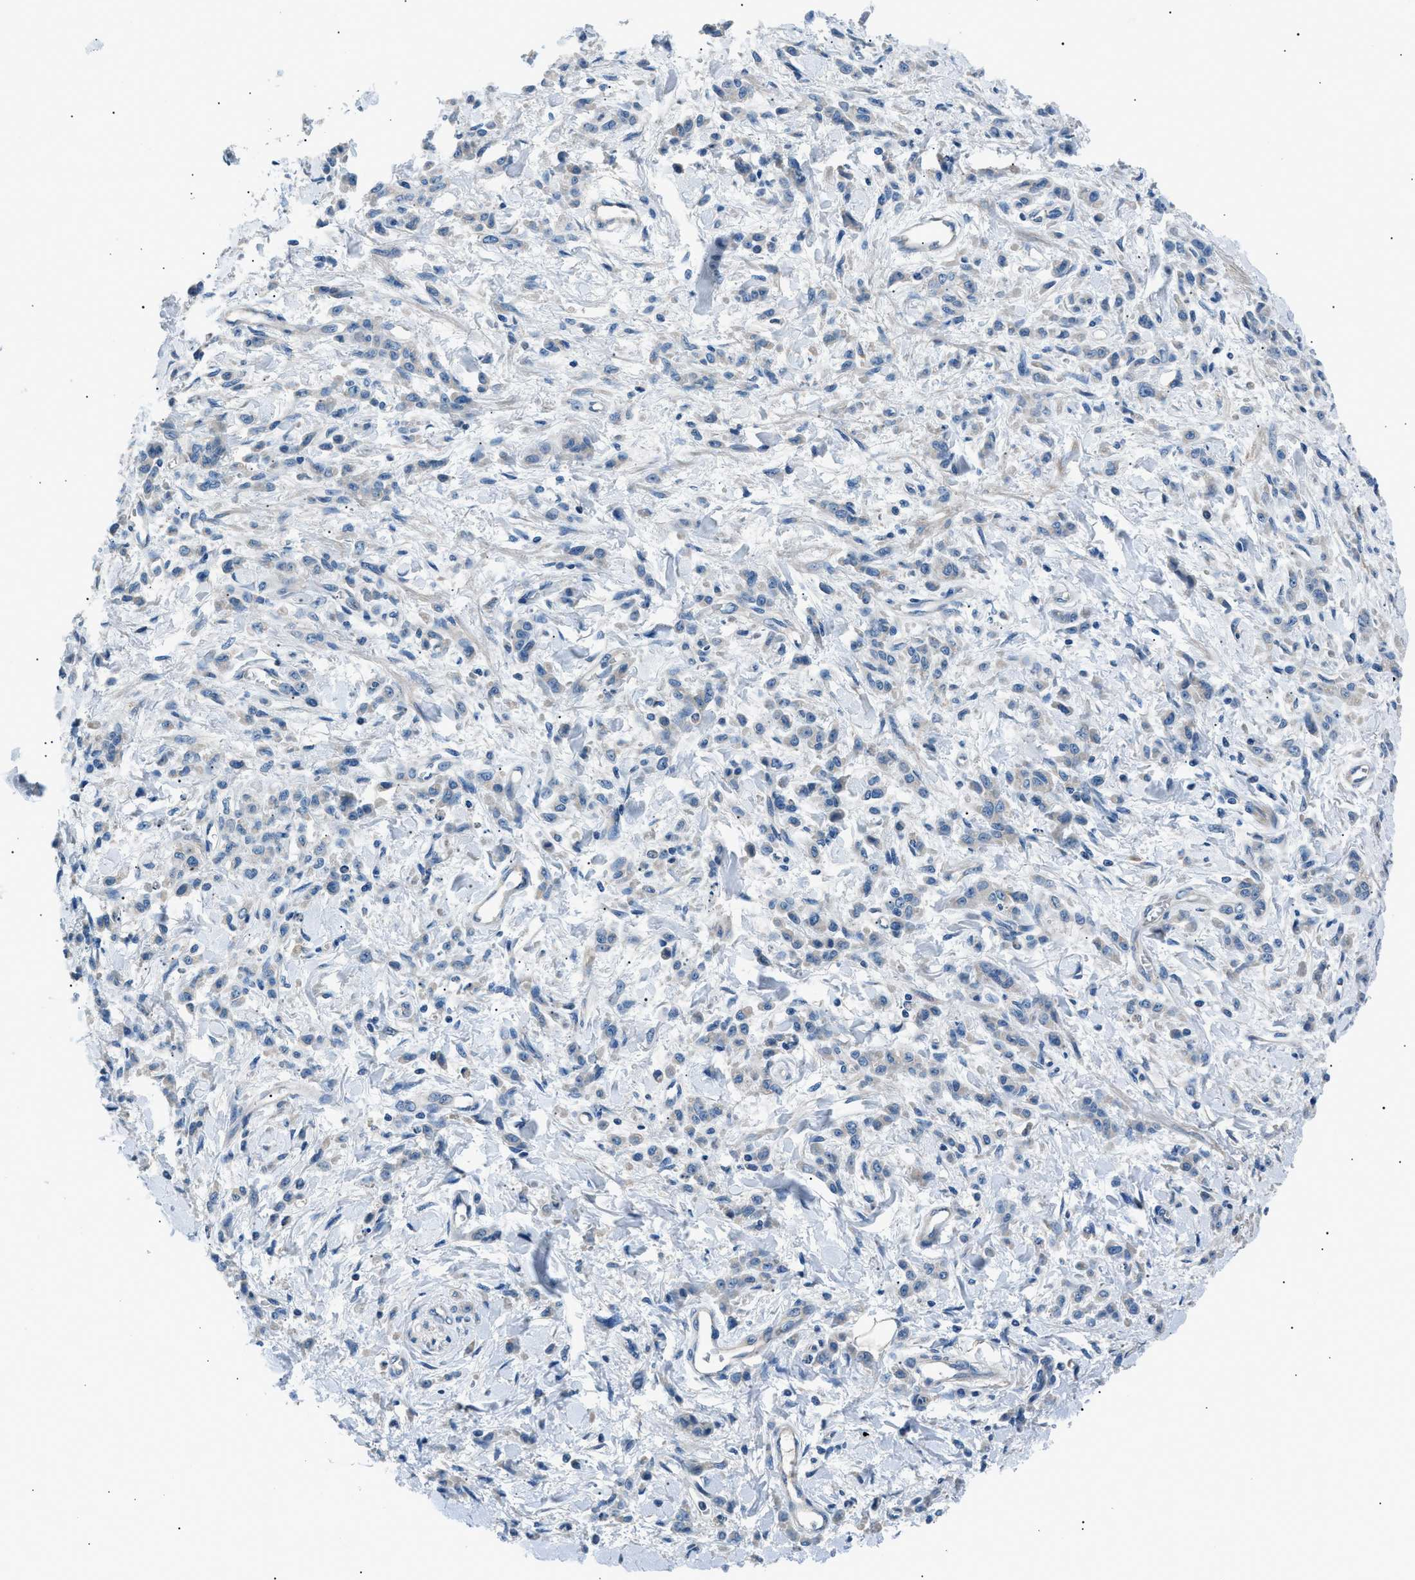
{"staining": {"intensity": "negative", "quantity": "none", "location": "none"}, "tissue": "stomach cancer", "cell_type": "Tumor cells", "image_type": "cancer", "snomed": [{"axis": "morphology", "description": "Normal tissue, NOS"}, {"axis": "morphology", "description": "Adenocarcinoma, NOS"}, {"axis": "topography", "description": "Stomach"}], "caption": "Tumor cells show no significant protein positivity in stomach adenocarcinoma.", "gene": "LRRC37B", "patient": {"sex": "male", "age": 82}}